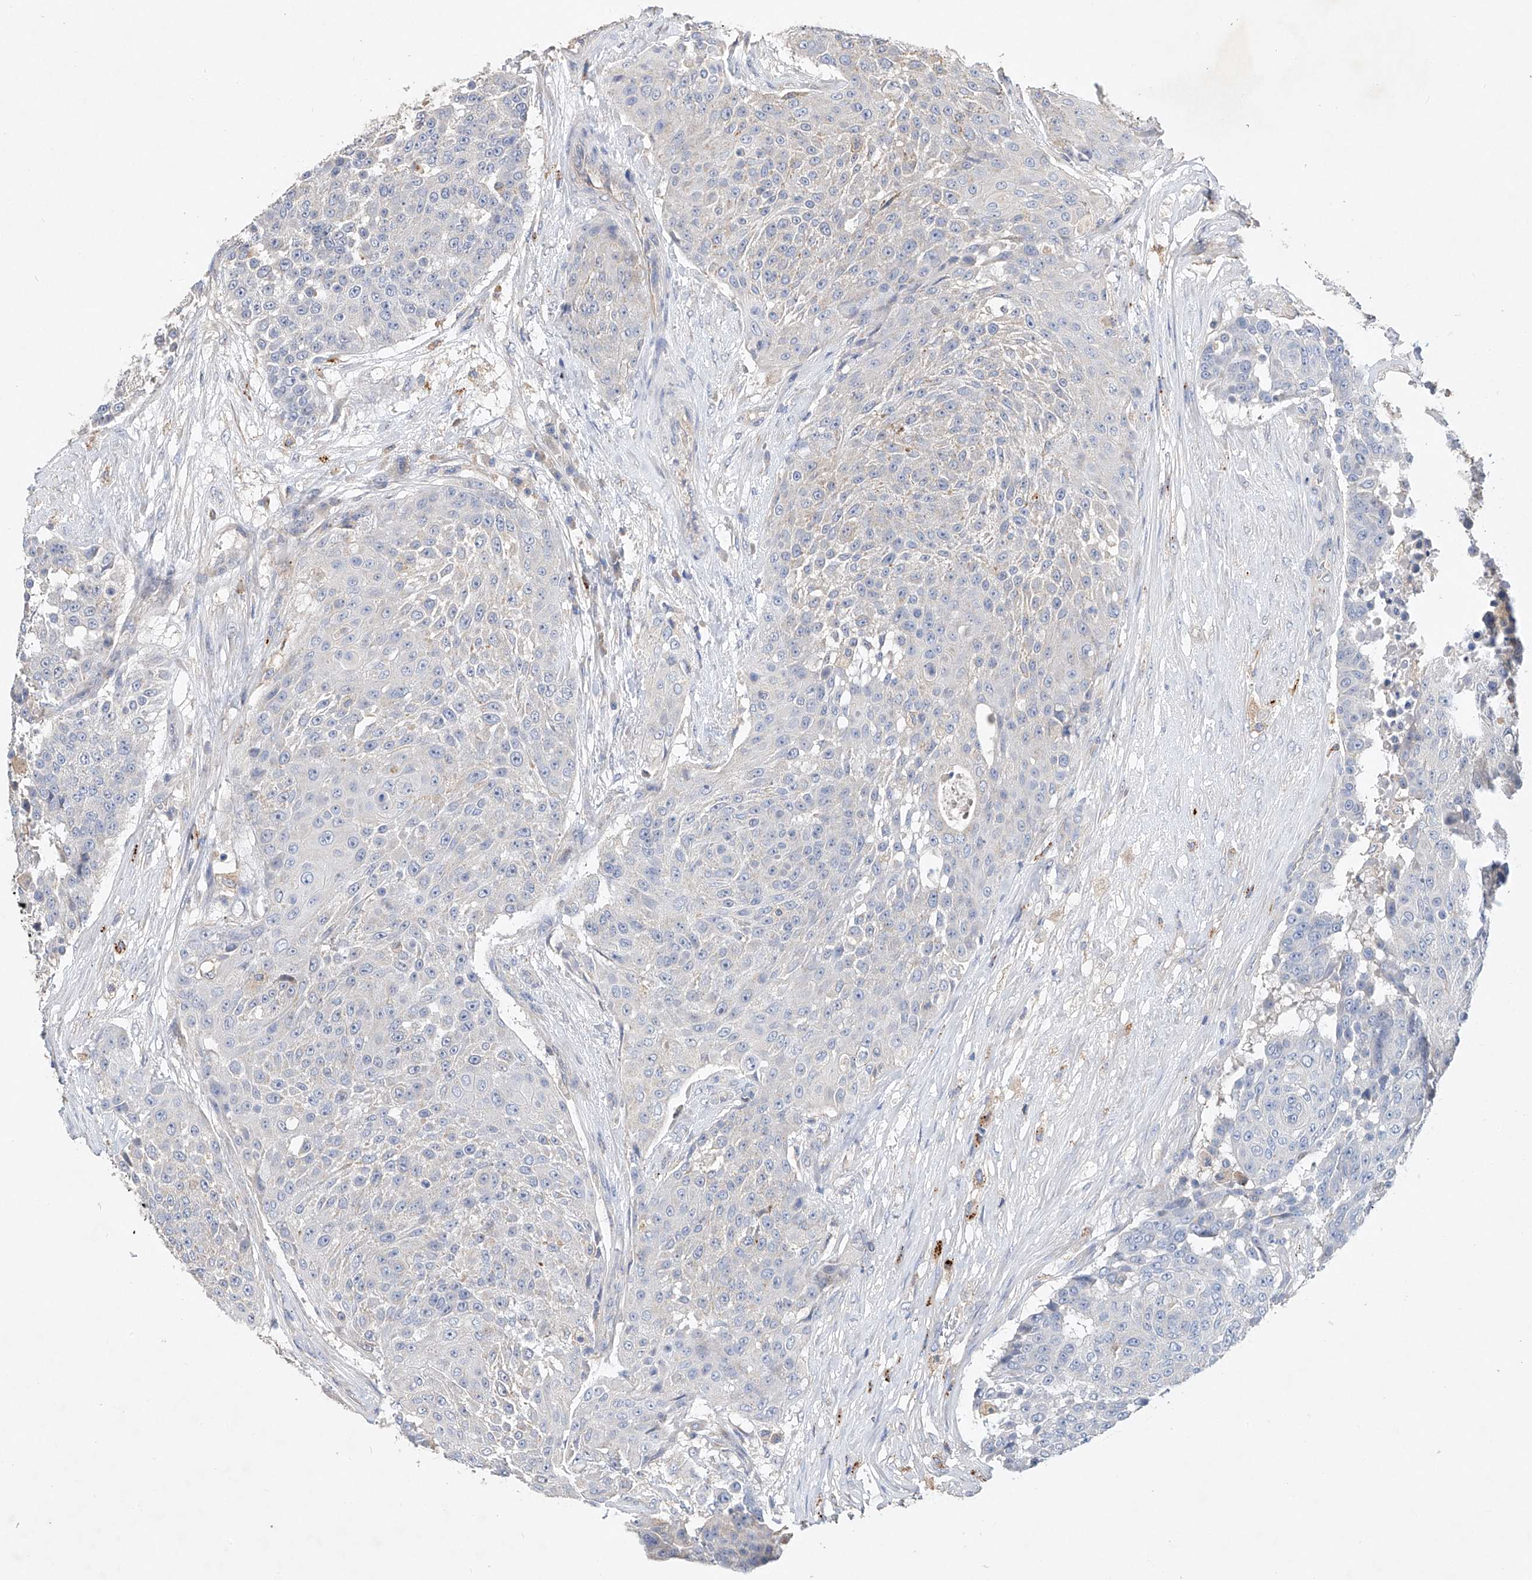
{"staining": {"intensity": "negative", "quantity": "none", "location": "none"}, "tissue": "urothelial cancer", "cell_type": "Tumor cells", "image_type": "cancer", "snomed": [{"axis": "morphology", "description": "Urothelial carcinoma, High grade"}, {"axis": "topography", "description": "Urinary bladder"}], "caption": "Urothelial carcinoma (high-grade) was stained to show a protein in brown. There is no significant expression in tumor cells.", "gene": "AMD1", "patient": {"sex": "female", "age": 63}}